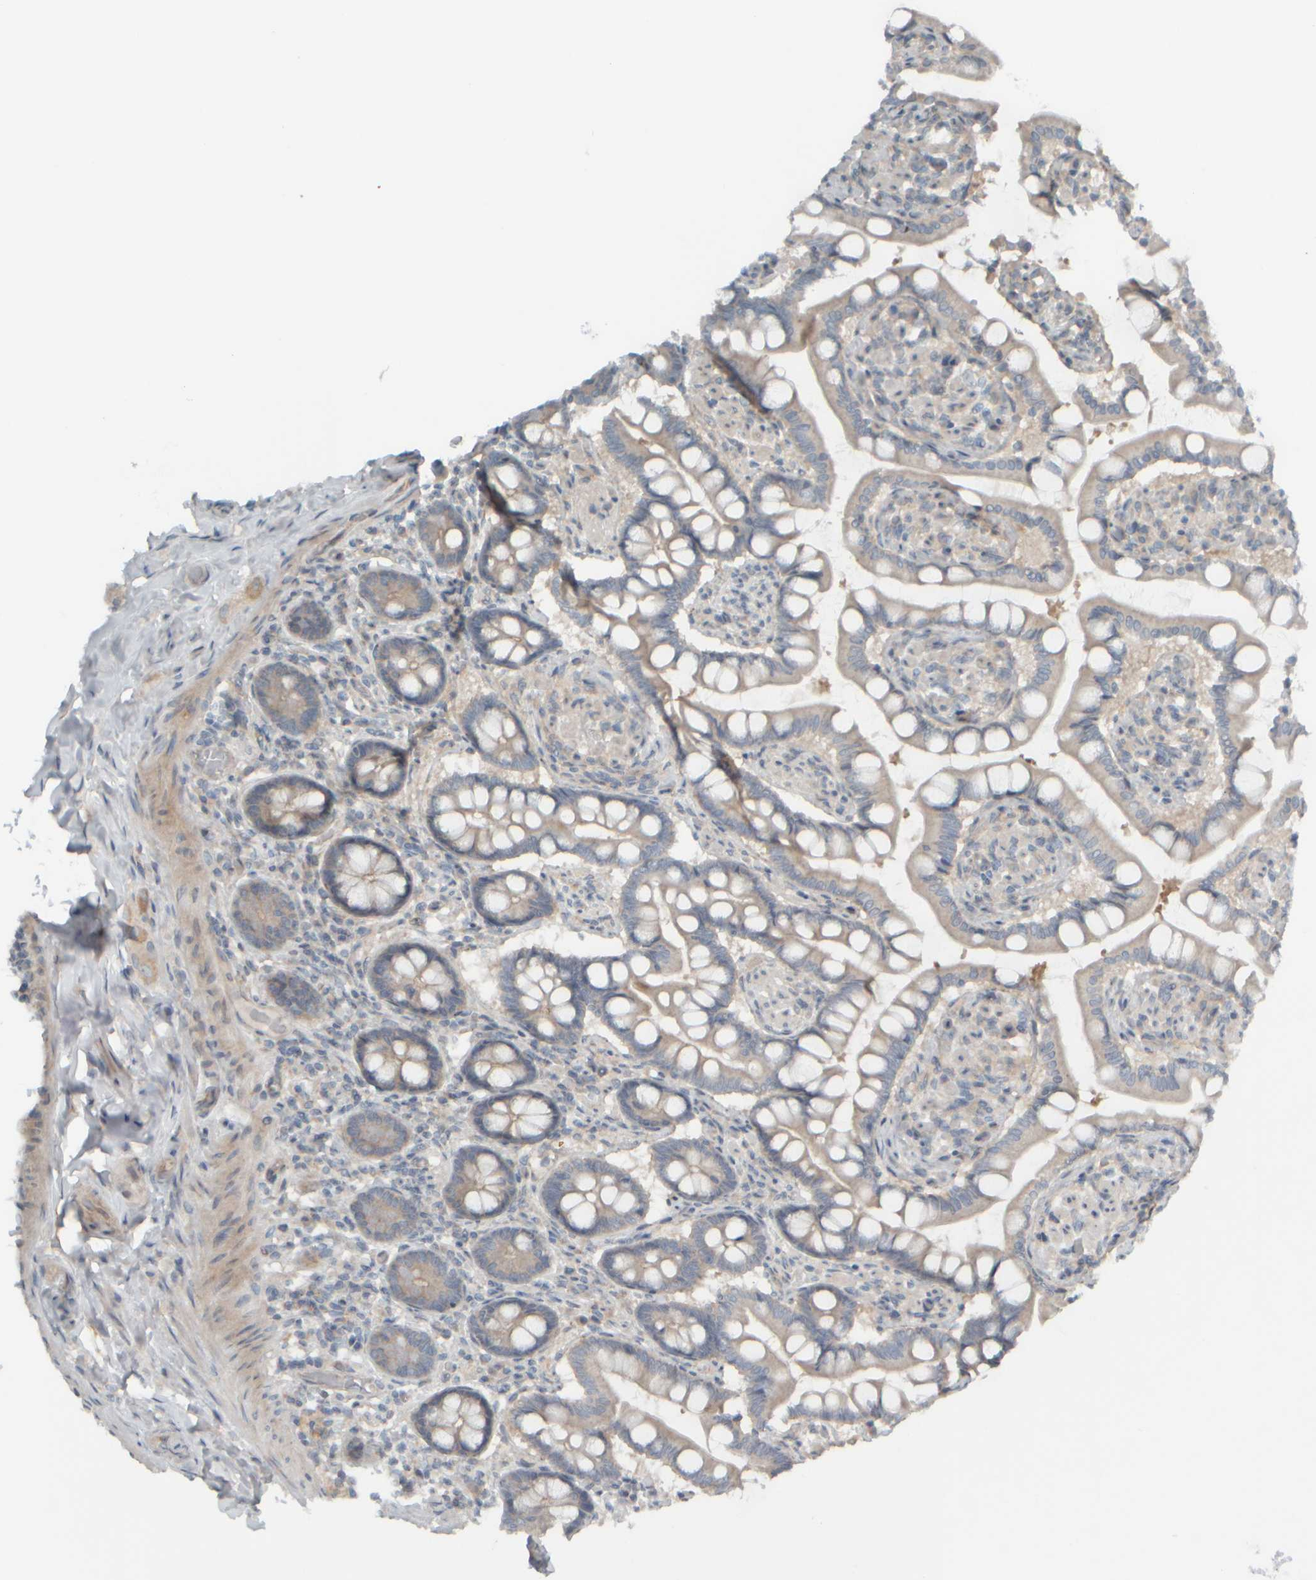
{"staining": {"intensity": "moderate", "quantity": "25%-75%", "location": "cytoplasmic/membranous"}, "tissue": "small intestine", "cell_type": "Glandular cells", "image_type": "normal", "snomed": [{"axis": "morphology", "description": "Normal tissue, NOS"}, {"axis": "topography", "description": "Small intestine"}], "caption": "Immunohistochemistry (IHC) histopathology image of unremarkable small intestine: small intestine stained using immunohistochemistry exhibits medium levels of moderate protein expression localized specifically in the cytoplasmic/membranous of glandular cells, appearing as a cytoplasmic/membranous brown color.", "gene": "HGS", "patient": {"sex": "male", "age": 41}}